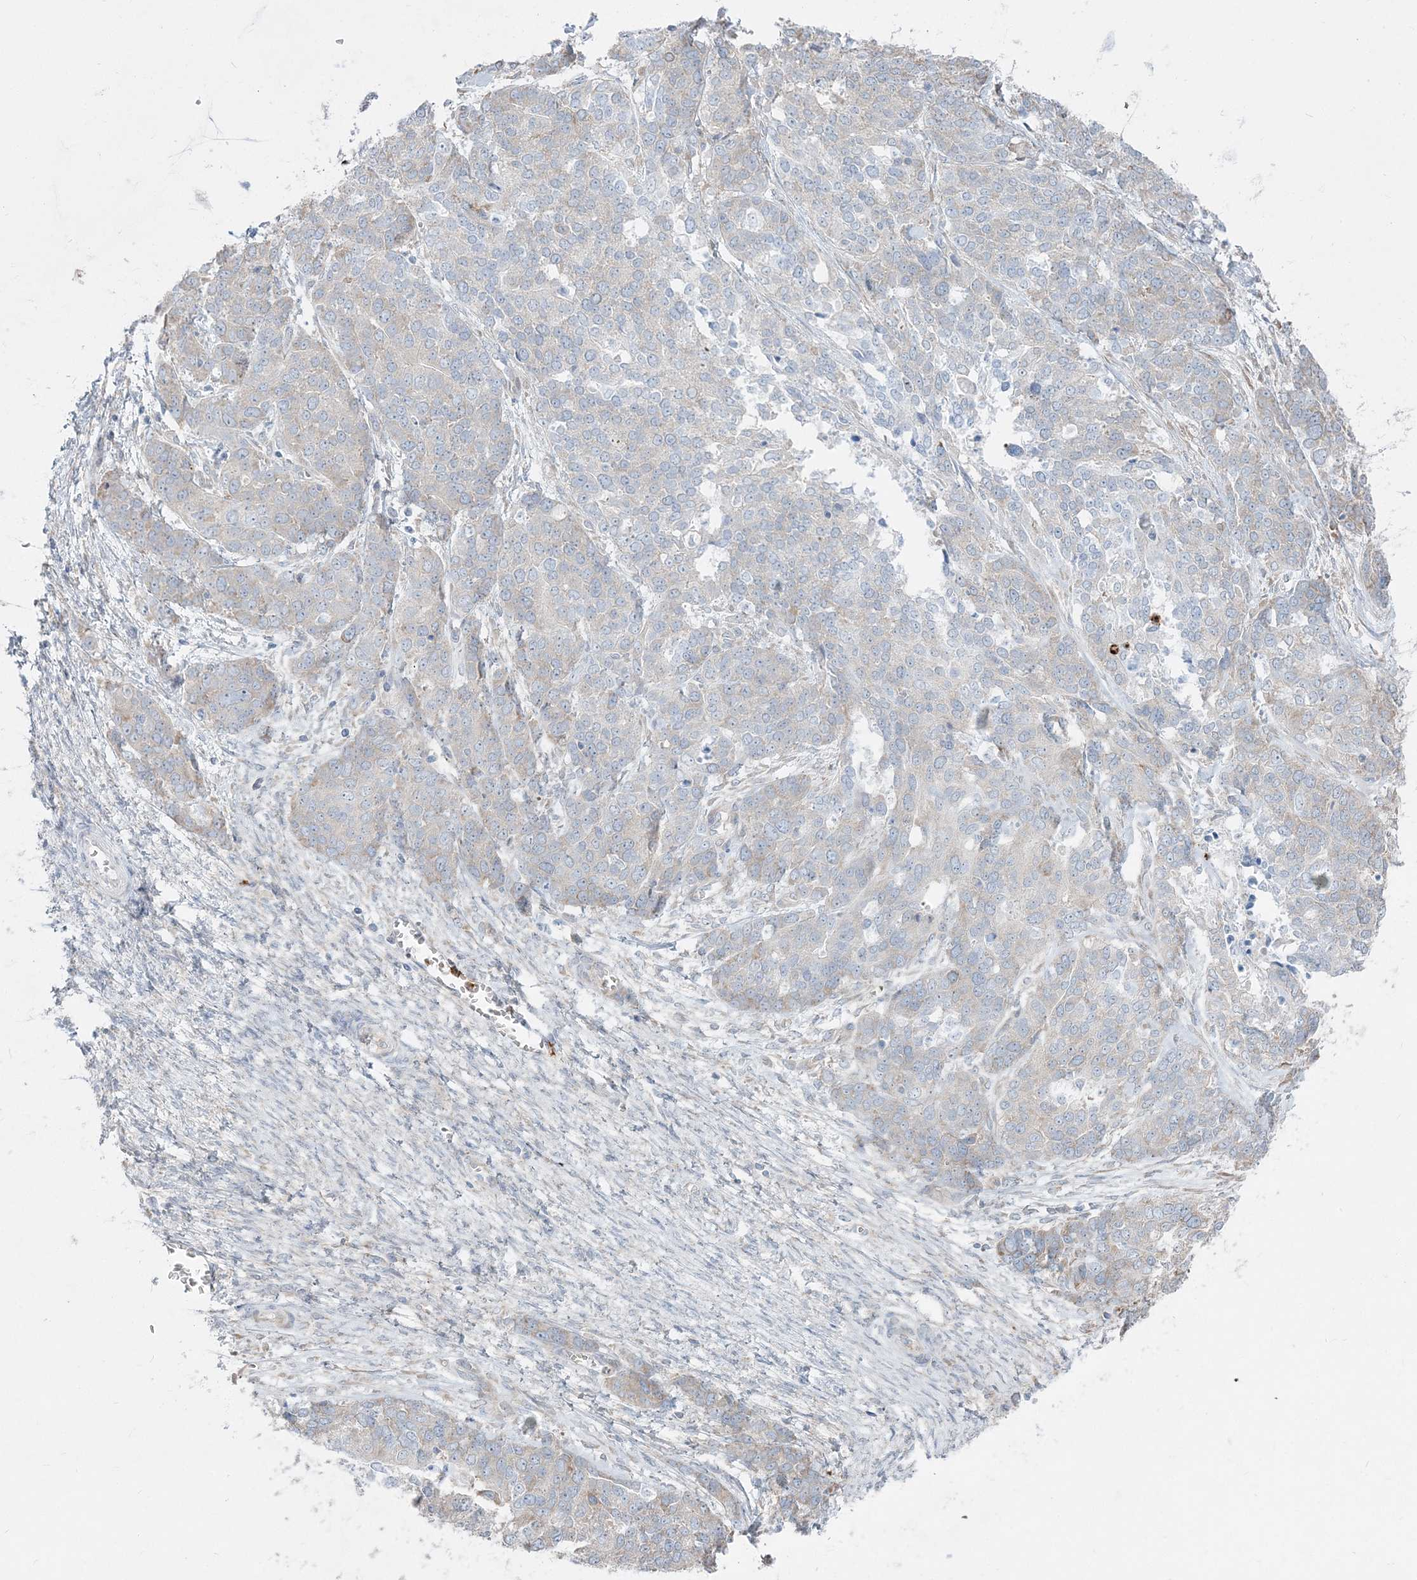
{"staining": {"intensity": "negative", "quantity": "none", "location": "none"}, "tissue": "ovarian cancer", "cell_type": "Tumor cells", "image_type": "cancer", "snomed": [{"axis": "morphology", "description": "Cystadenocarcinoma, serous, NOS"}, {"axis": "topography", "description": "Ovary"}], "caption": "This is a image of immunohistochemistry (IHC) staining of ovarian cancer (serous cystadenocarcinoma), which shows no staining in tumor cells. (DAB immunohistochemistry (IHC) with hematoxylin counter stain).", "gene": "CCNJ", "patient": {"sex": "female", "age": 44}}